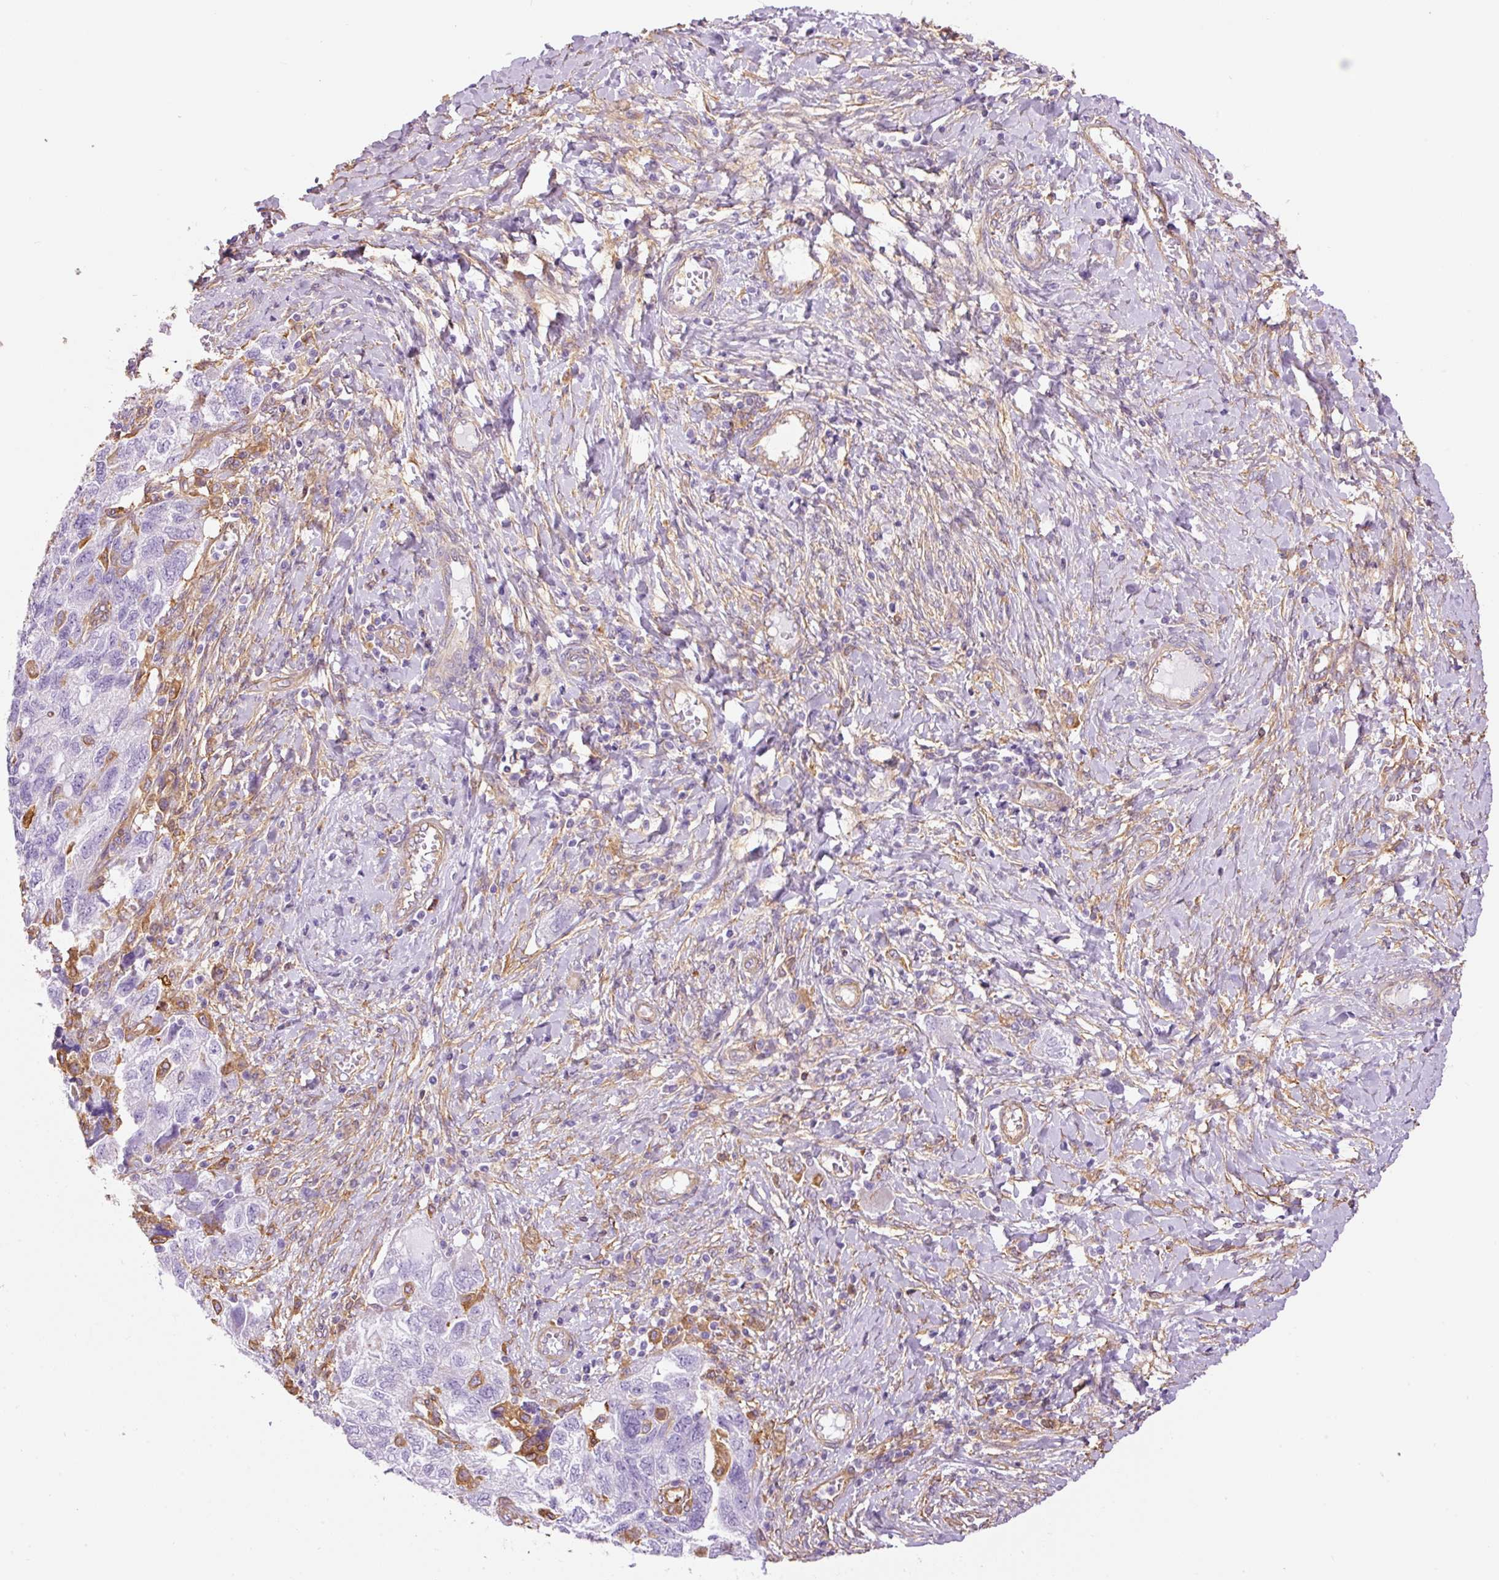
{"staining": {"intensity": "negative", "quantity": "none", "location": "none"}, "tissue": "ovarian cancer", "cell_type": "Tumor cells", "image_type": "cancer", "snomed": [{"axis": "morphology", "description": "Carcinoma, NOS"}, {"axis": "morphology", "description": "Cystadenocarcinoma, serous, NOS"}, {"axis": "topography", "description": "Ovary"}], "caption": "High magnification brightfield microscopy of ovarian cancer (carcinoma) stained with DAB (brown) and counterstained with hematoxylin (blue): tumor cells show no significant staining.", "gene": "IL10RB", "patient": {"sex": "female", "age": 69}}